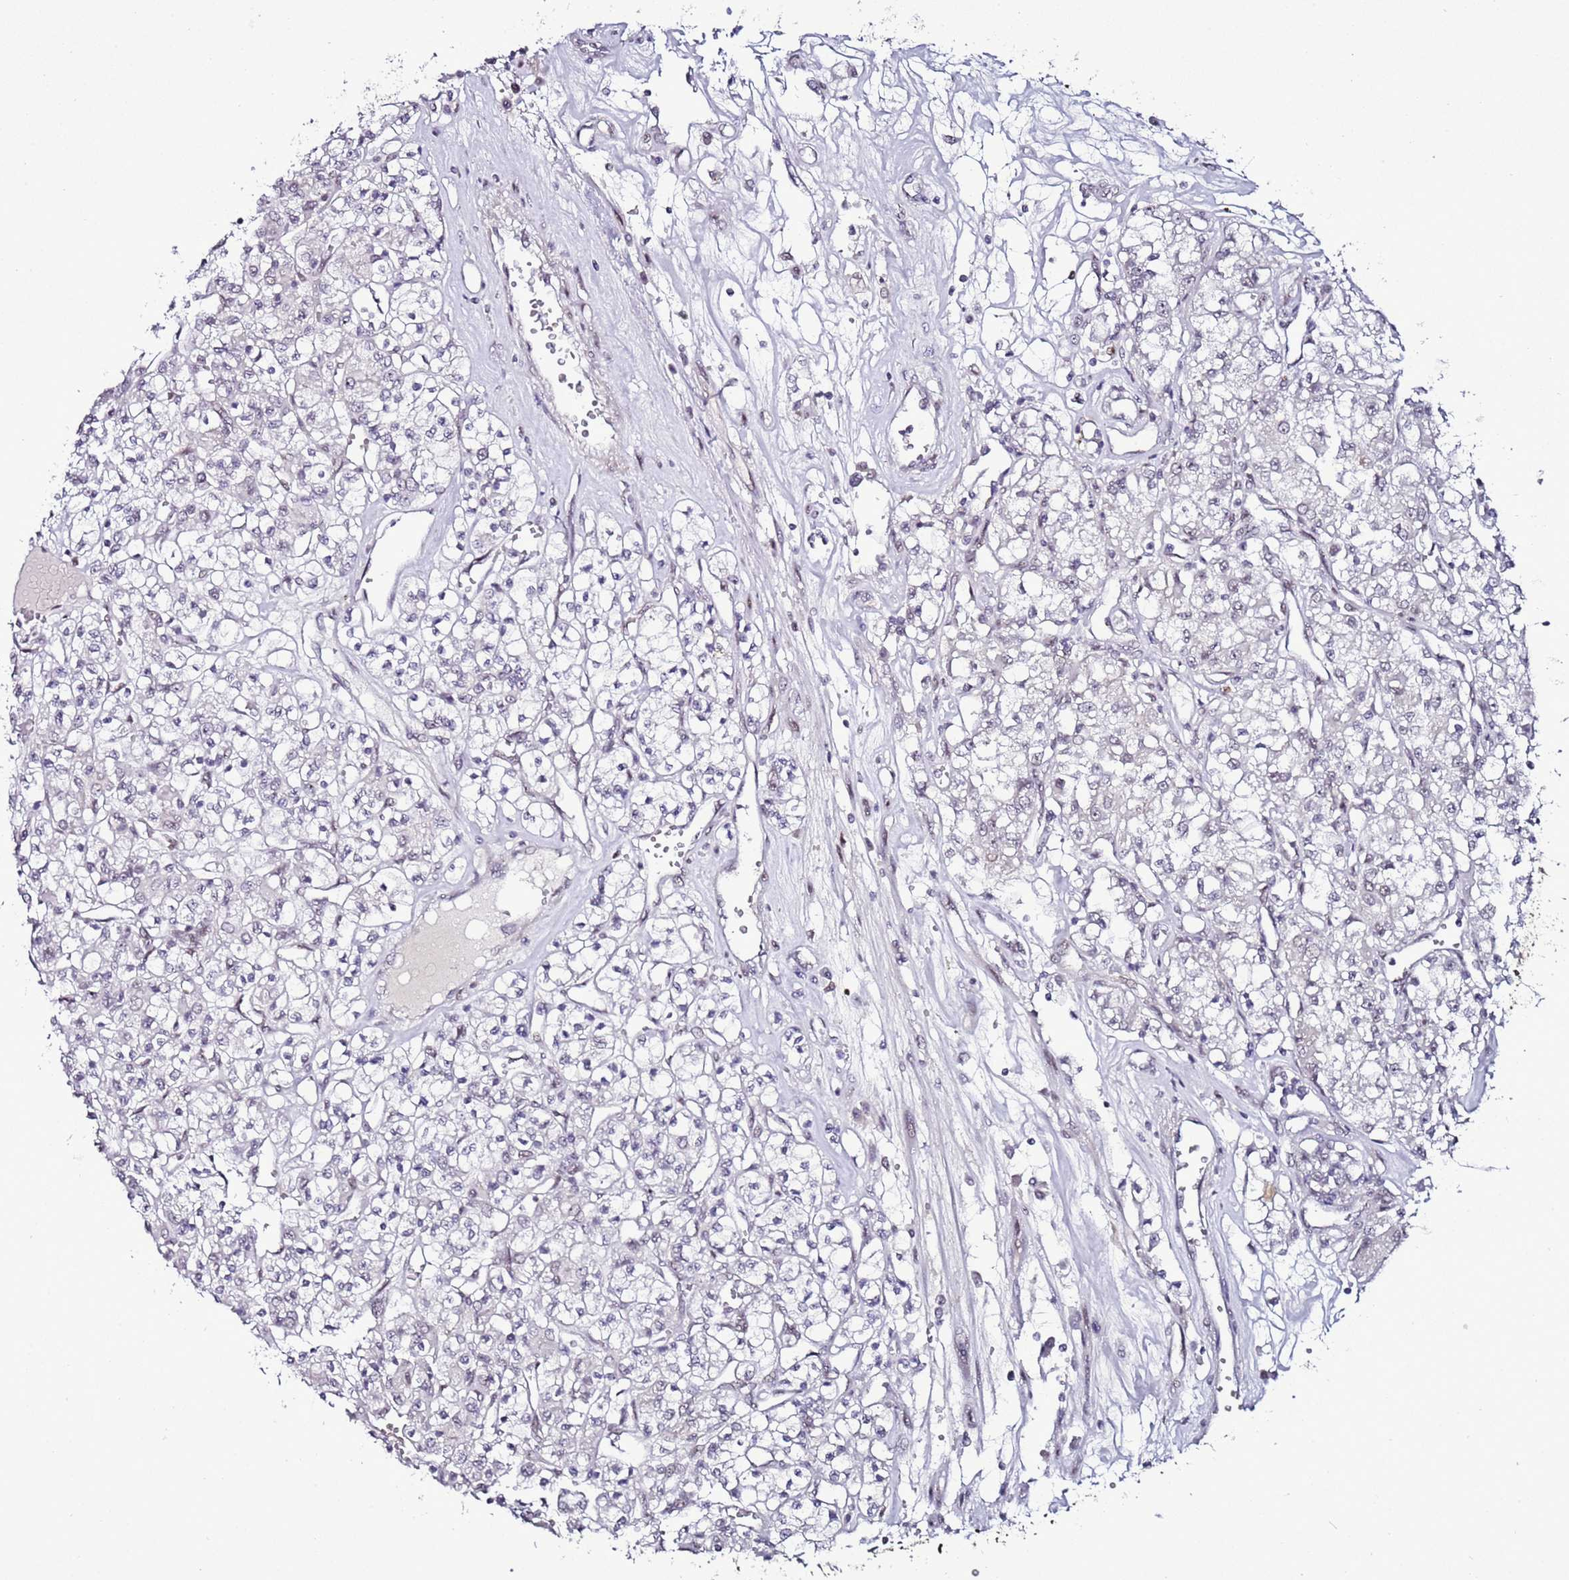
{"staining": {"intensity": "negative", "quantity": "none", "location": "none"}, "tissue": "renal cancer", "cell_type": "Tumor cells", "image_type": "cancer", "snomed": [{"axis": "morphology", "description": "Adenocarcinoma, NOS"}, {"axis": "topography", "description": "Kidney"}], "caption": "This is an IHC micrograph of human renal adenocarcinoma. There is no expression in tumor cells.", "gene": "PSMA7", "patient": {"sex": "female", "age": 59}}